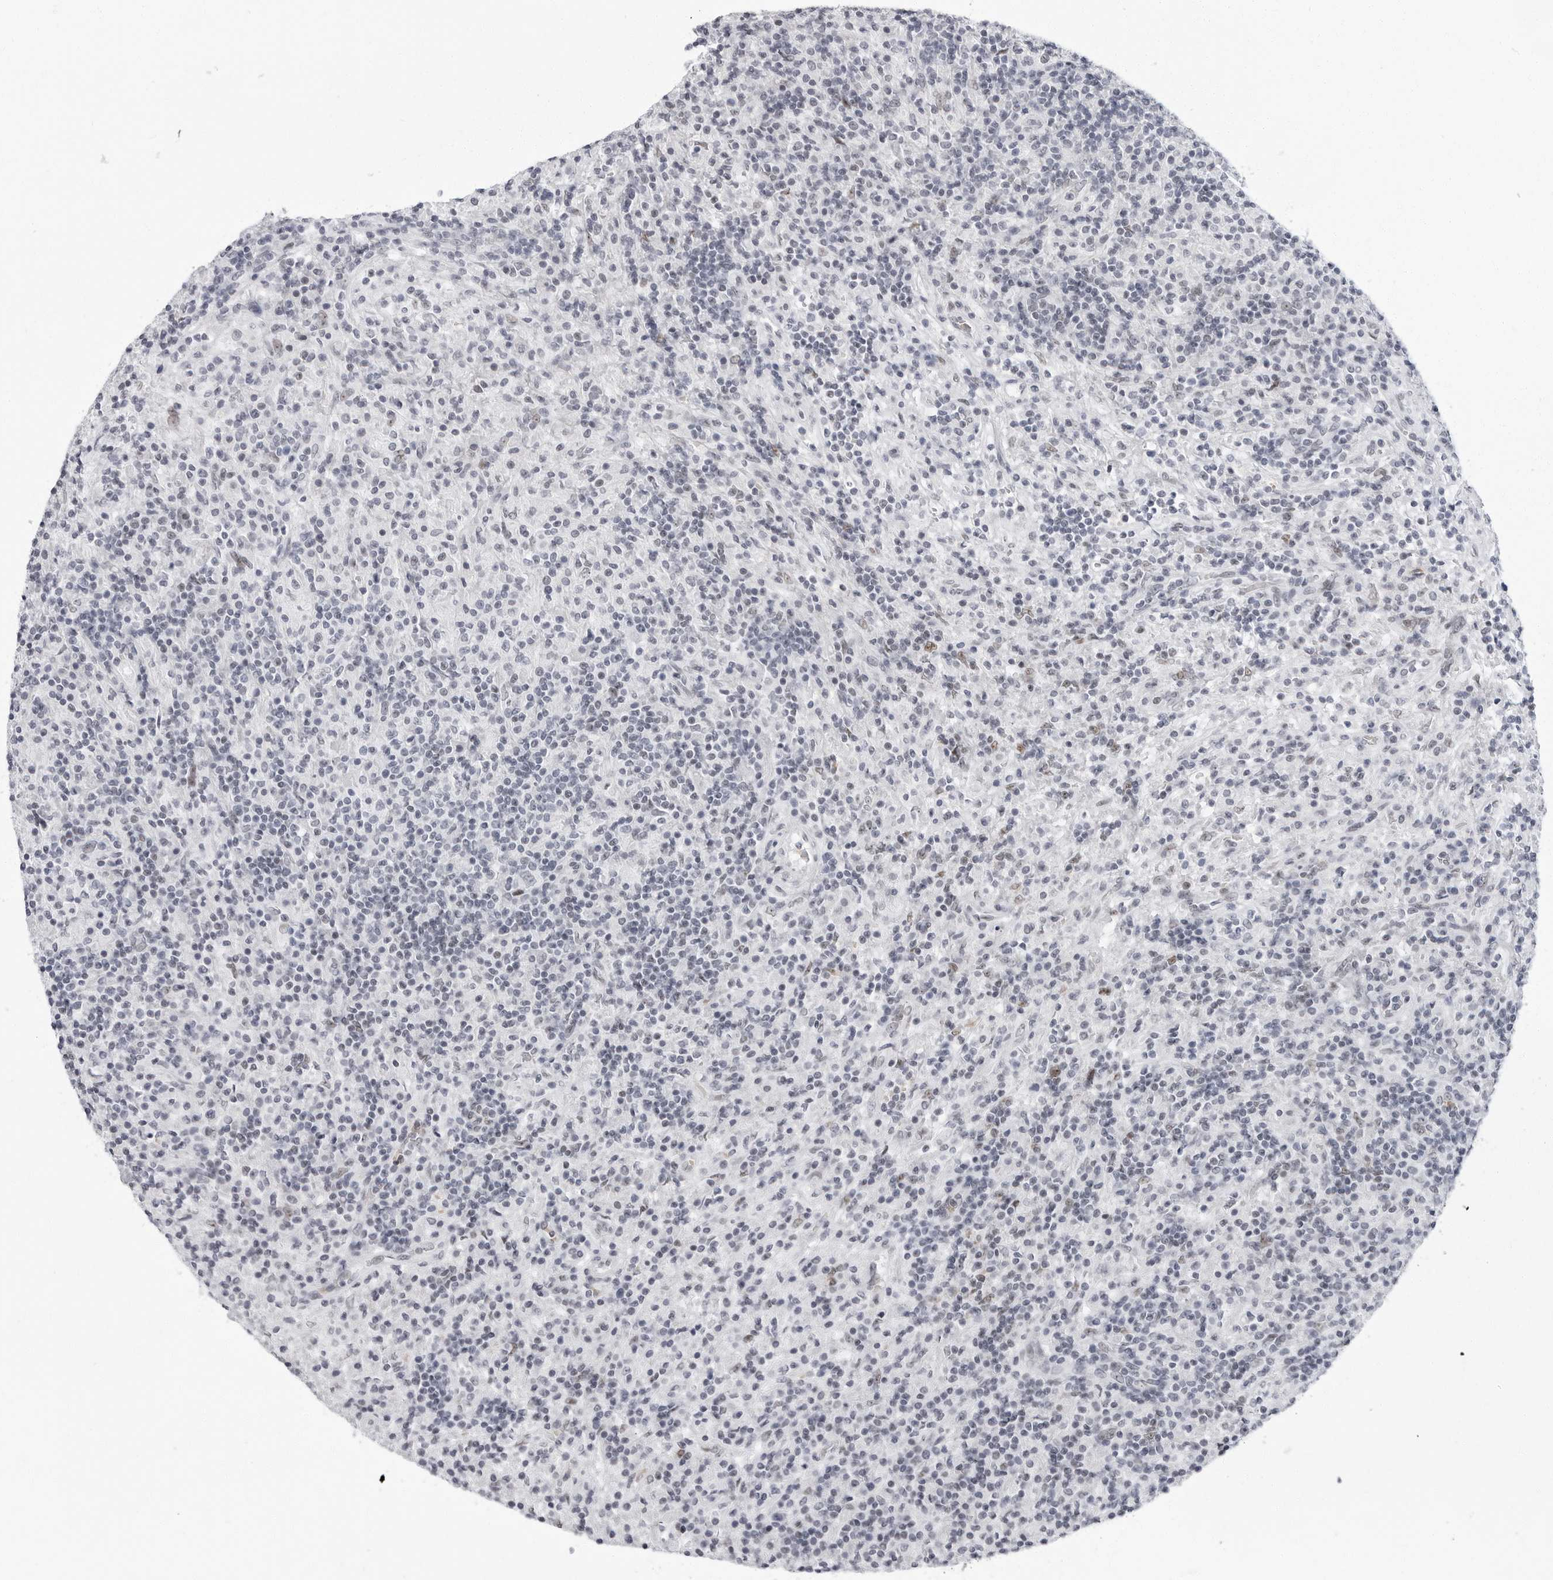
{"staining": {"intensity": "negative", "quantity": "none", "location": "none"}, "tissue": "lymphoma", "cell_type": "Tumor cells", "image_type": "cancer", "snomed": [{"axis": "morphology", "description": "Hodgkin's disease, NOS"}, {"axis": "topography", "description": "Lymph node"}], "caption": "Protein analysis of lymphoma exhibits no significant expression in tumor cells.", "gene": "VEZF1", "patient": {"sex": "male", "age": 70}}